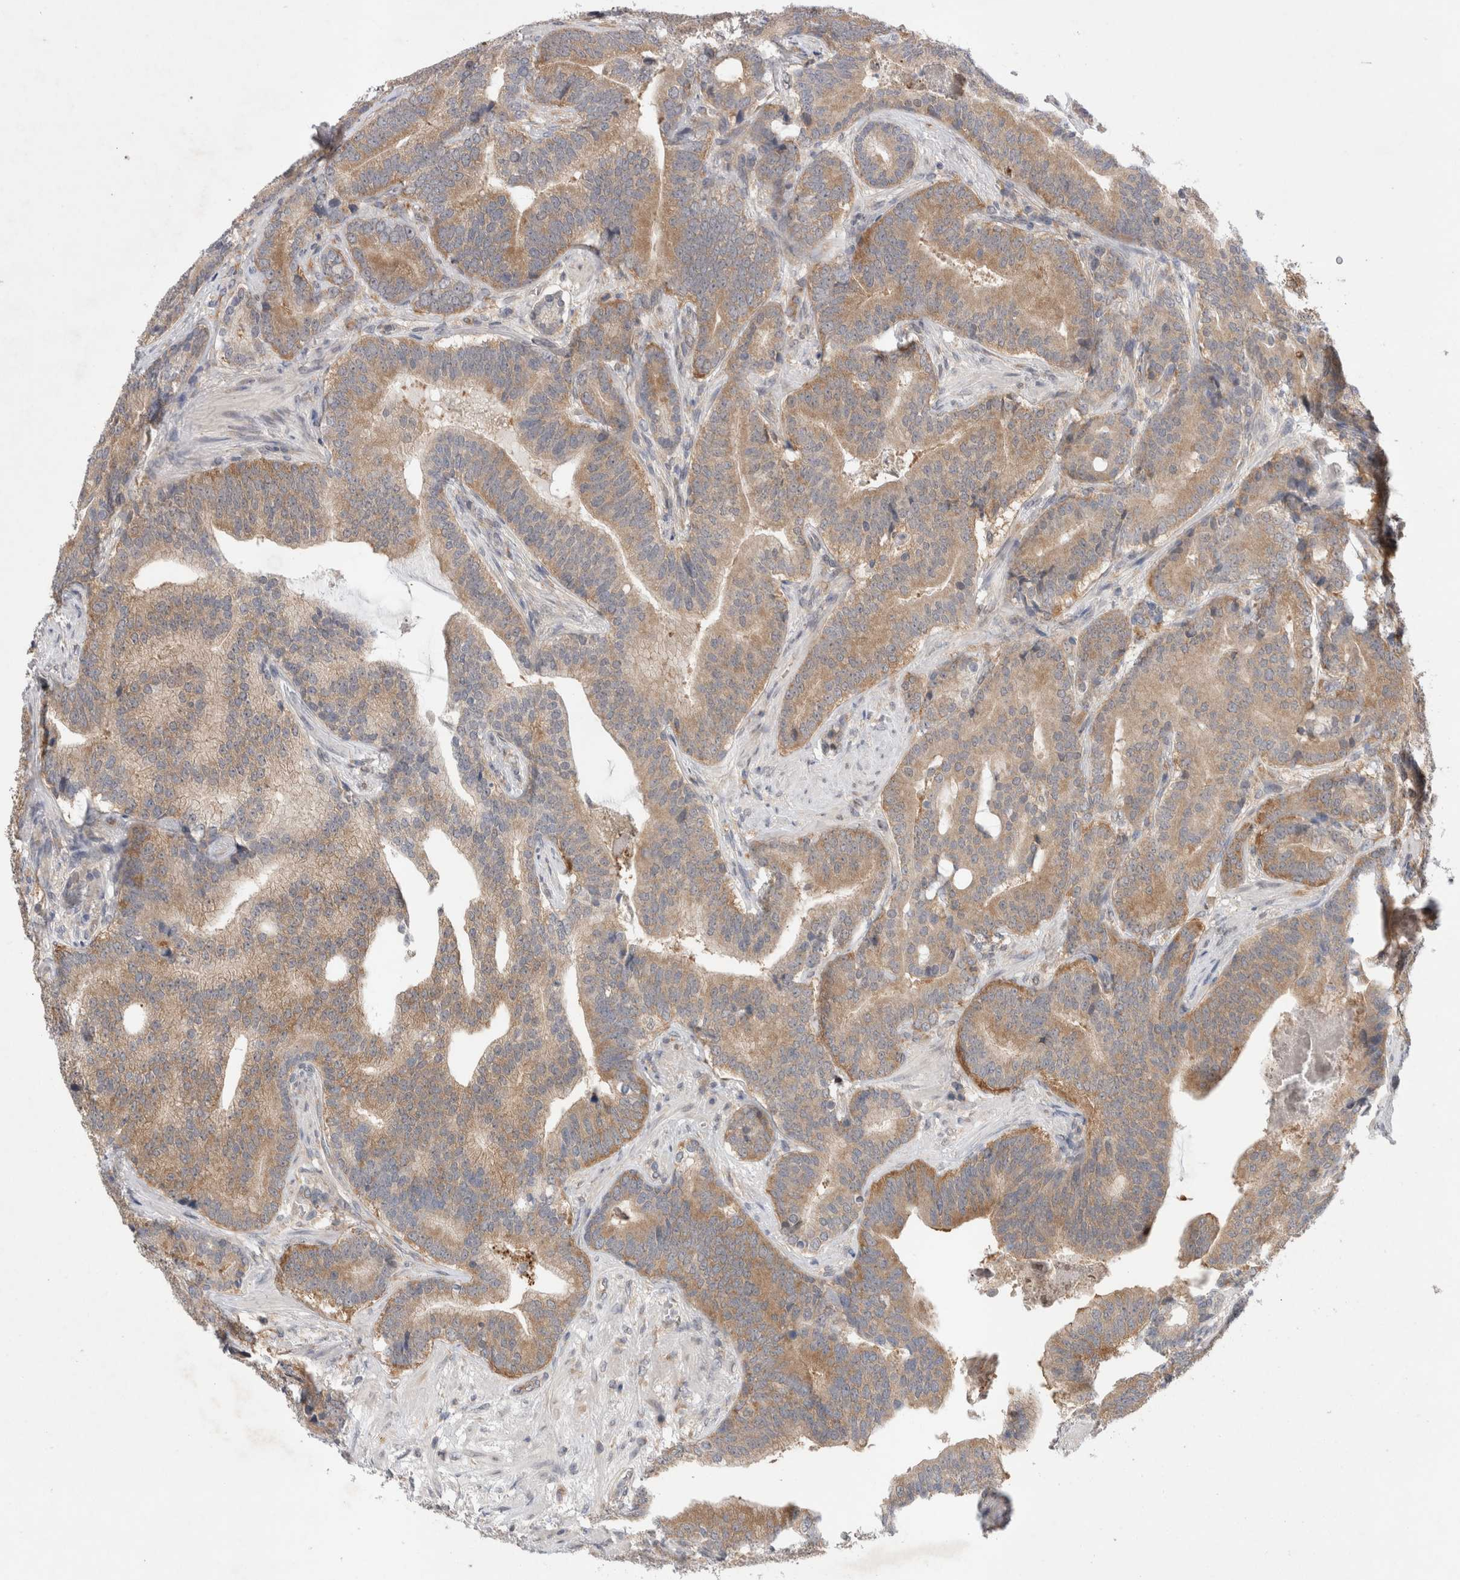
{"staining": {"intensity": "moderate", "quantity": ">75%", "location": "cytoplasmic/membranous"}, "tissue": "prostate cancer", "cell_type": "Tumor cells", "image_type": "cancer", "snomed": [{"axis": "morphology", "description": "Adenocarcinoma, High grade"}, {"axis": "topography", "description": "Prostate"}], "caption": "This is an image of immunohistochemistry staining of prostate cancer, which shows moderate positivity in the cytoplasmic/membranous of tumor cells.", "gene": "EIF3E", "patient": {"sex": "male", "age": 55}}